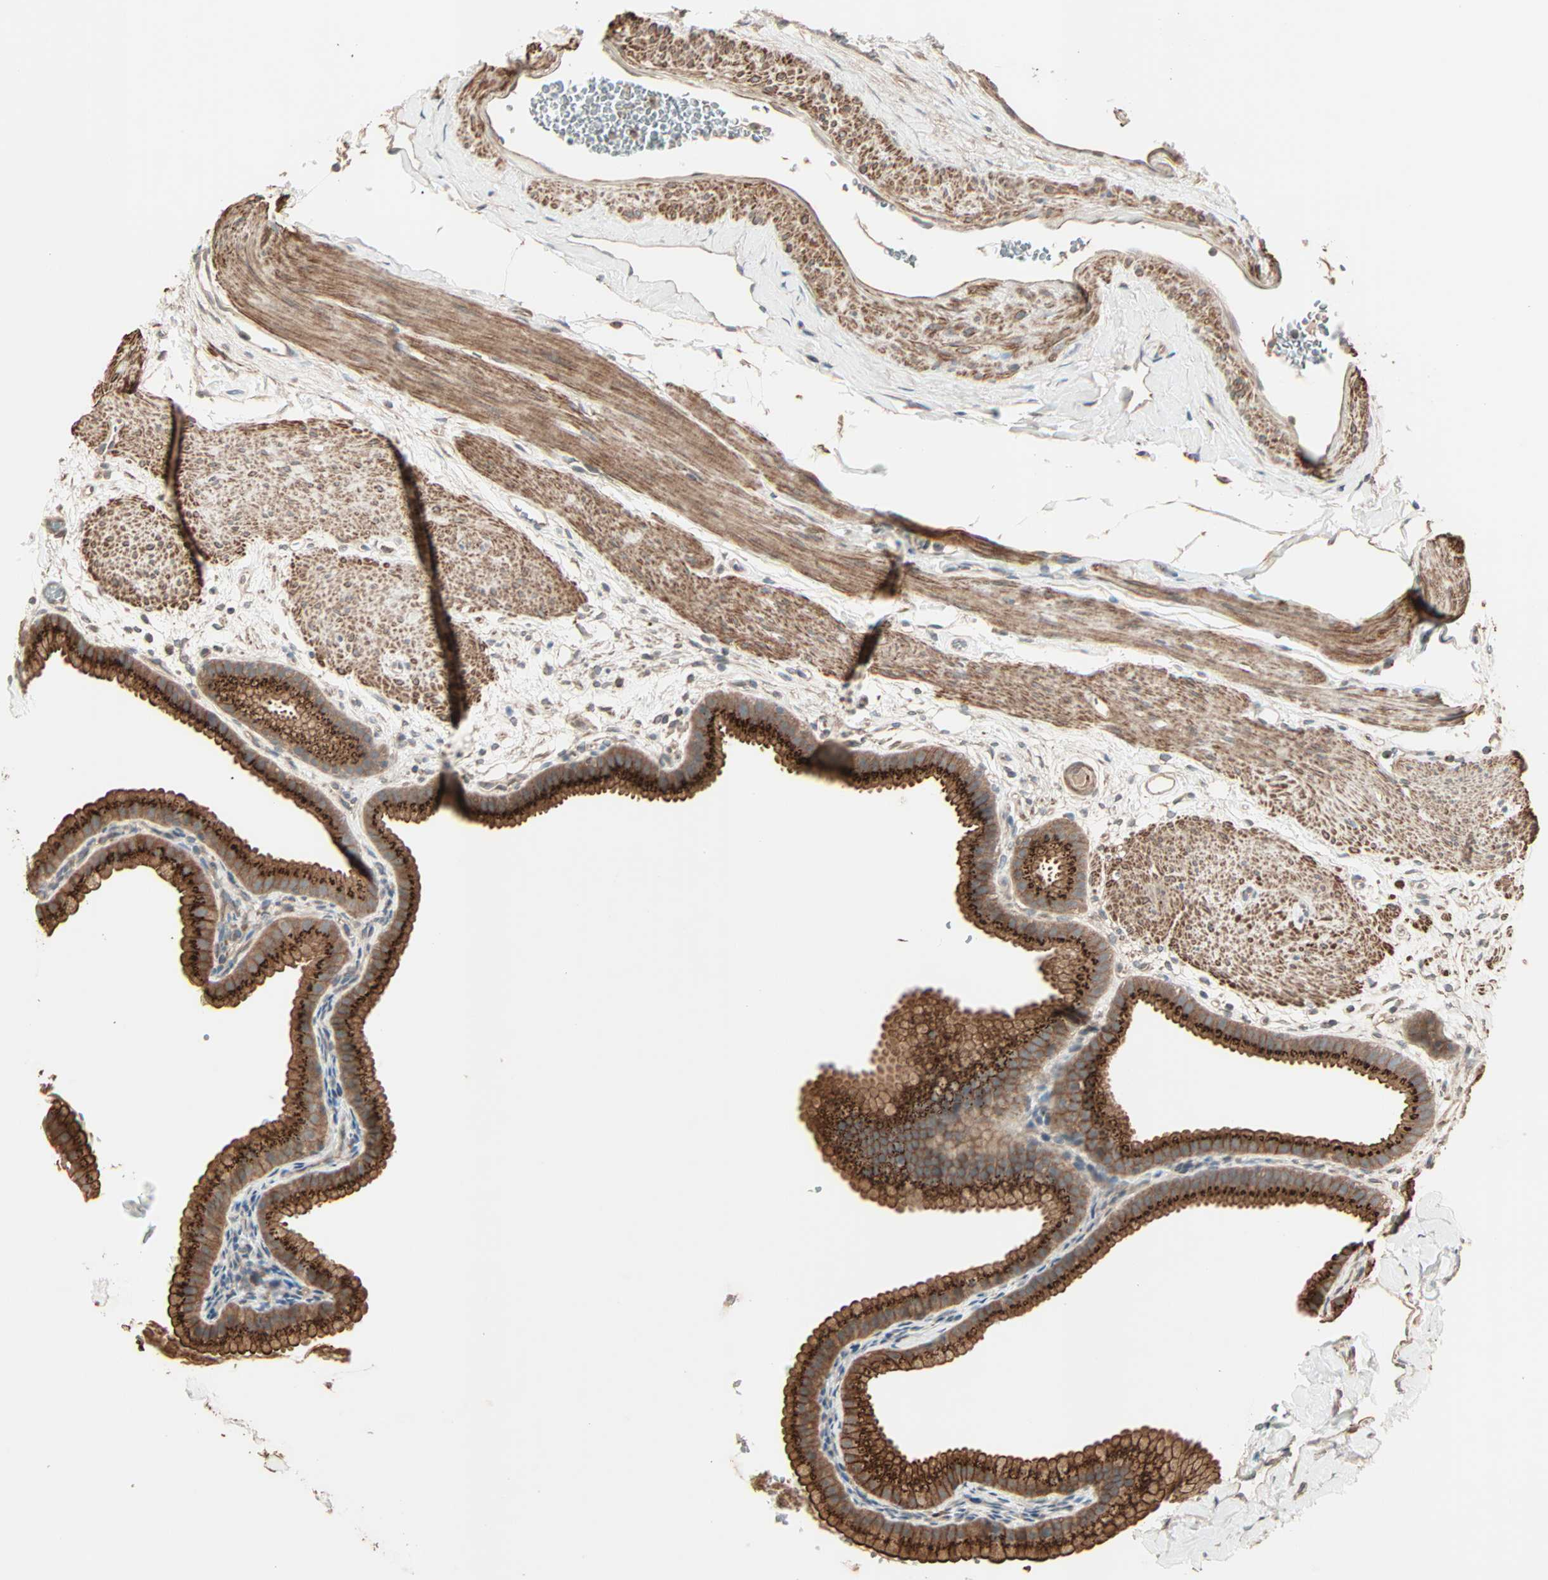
{"staining": {"intensity": "strong", "quantity": ">75%", "location": "cytoplasmic/membranous"}, "tissue": "gallbladder", "cell_type": "Glandular cells", "image_type": "normal", "snomed": [{"axis": "morphology", "description": "Normal tissue, NOS"}, {"axis": "topography", "description": "Gallbladder"}], "caption": "This histopathology image demonstrates immunohistochemistry staining of benign gallbladder, with high strong cytoplasmic/membranous staining in approximately >75% of glandular cells.", "gene": "GALNT3", "patient": {"sex": "female", "age": 64}}